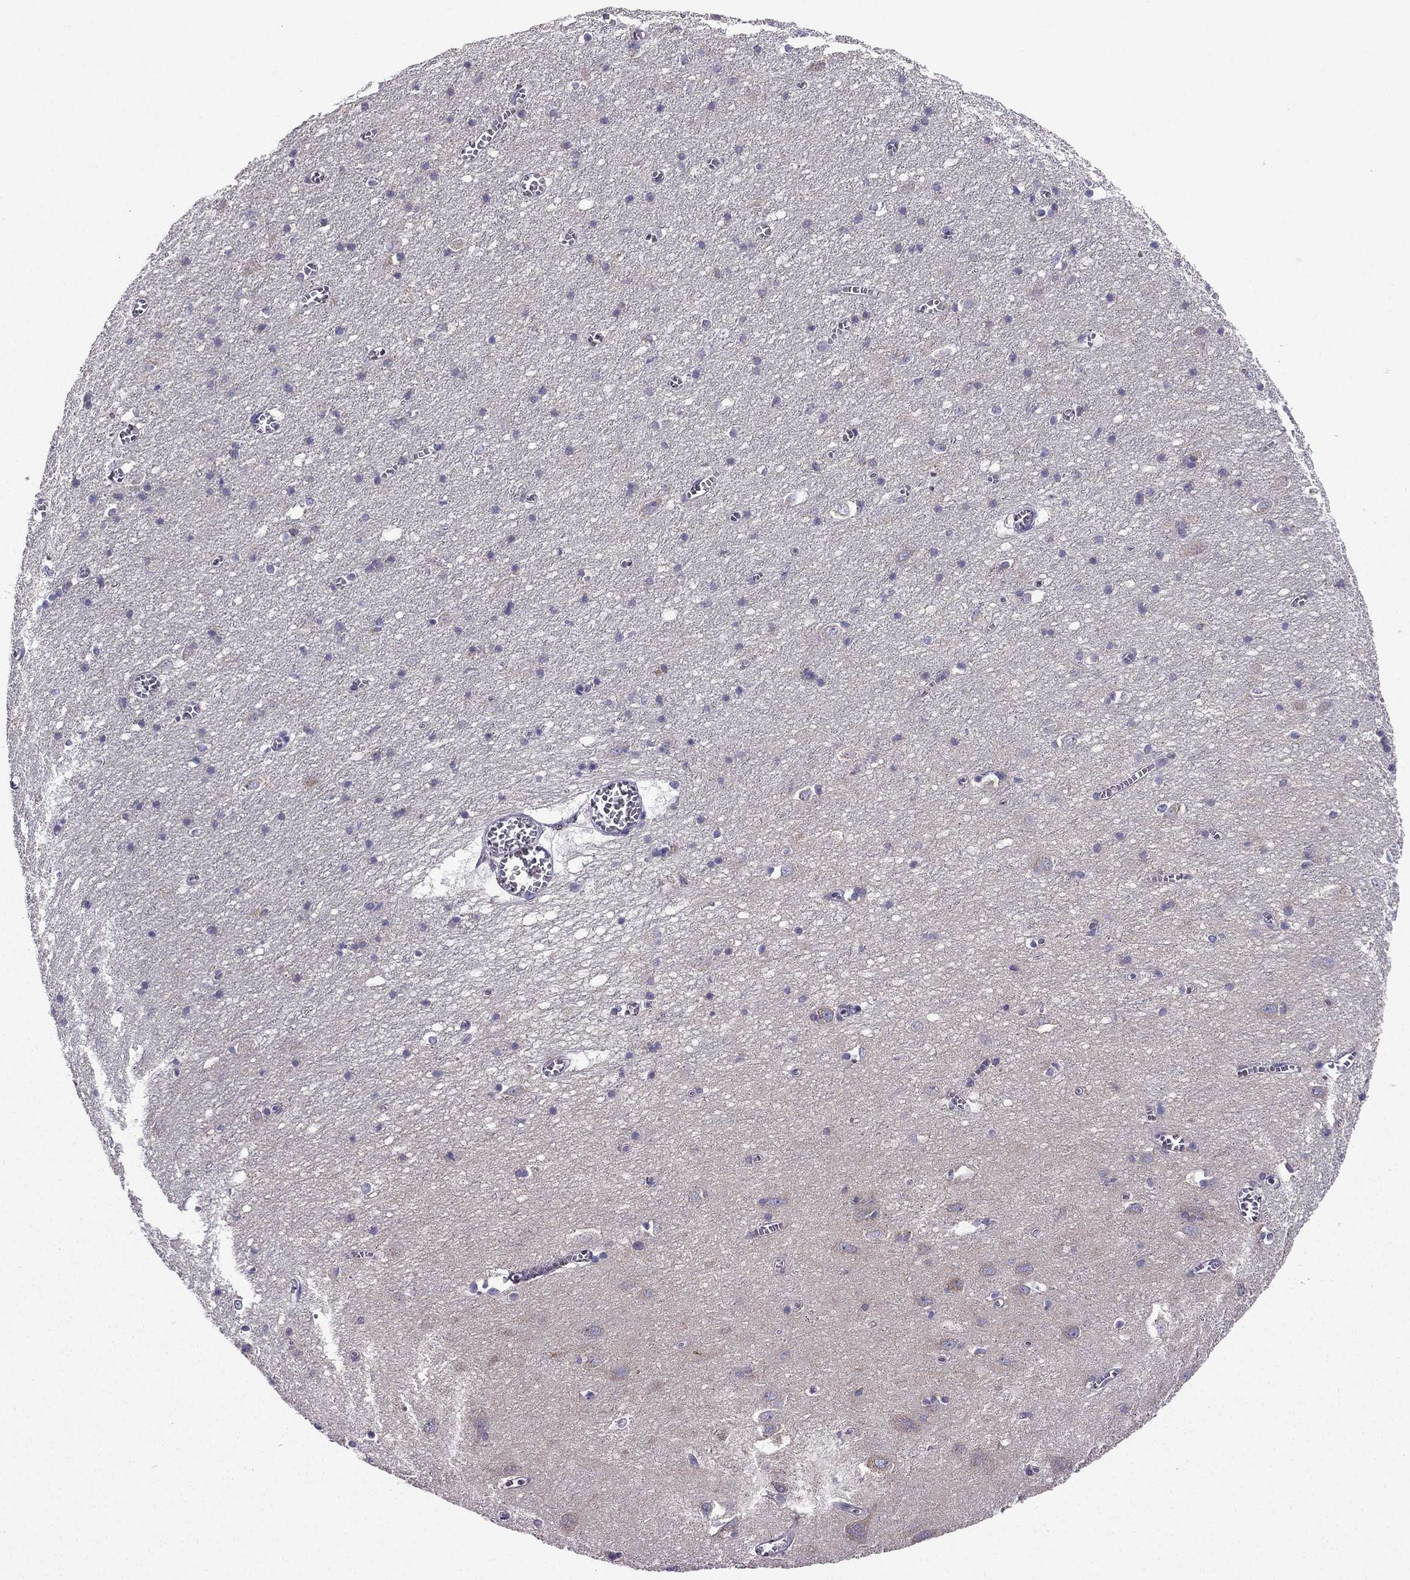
{"staining": {"intensity": "negative", "quantity": "none", "location": "none"}, "tissue": "cerebral cortex", "cell_type": "Endothelial cells", "image_type": "normal", "snomed": [{"axis": "morphology", "description": "Normal tissue, NOS"}, {"axis": "topography", "description": "Cerebral cortex"}], "caption": "High power microscopy micrograph of an immunohistochemistry (IHC) histopathology image of benign cerebral cortex, revealing no significant staining in endothelial cells. (Stains: DAB (3,3'-diaminobenzidine) immunohistochemistry with hematoxylin counter stain, Microscopy: brightfield microscopy at high magnification).", "gene": "KIF5A", "patient": {"sex": "male", "age": 70}}